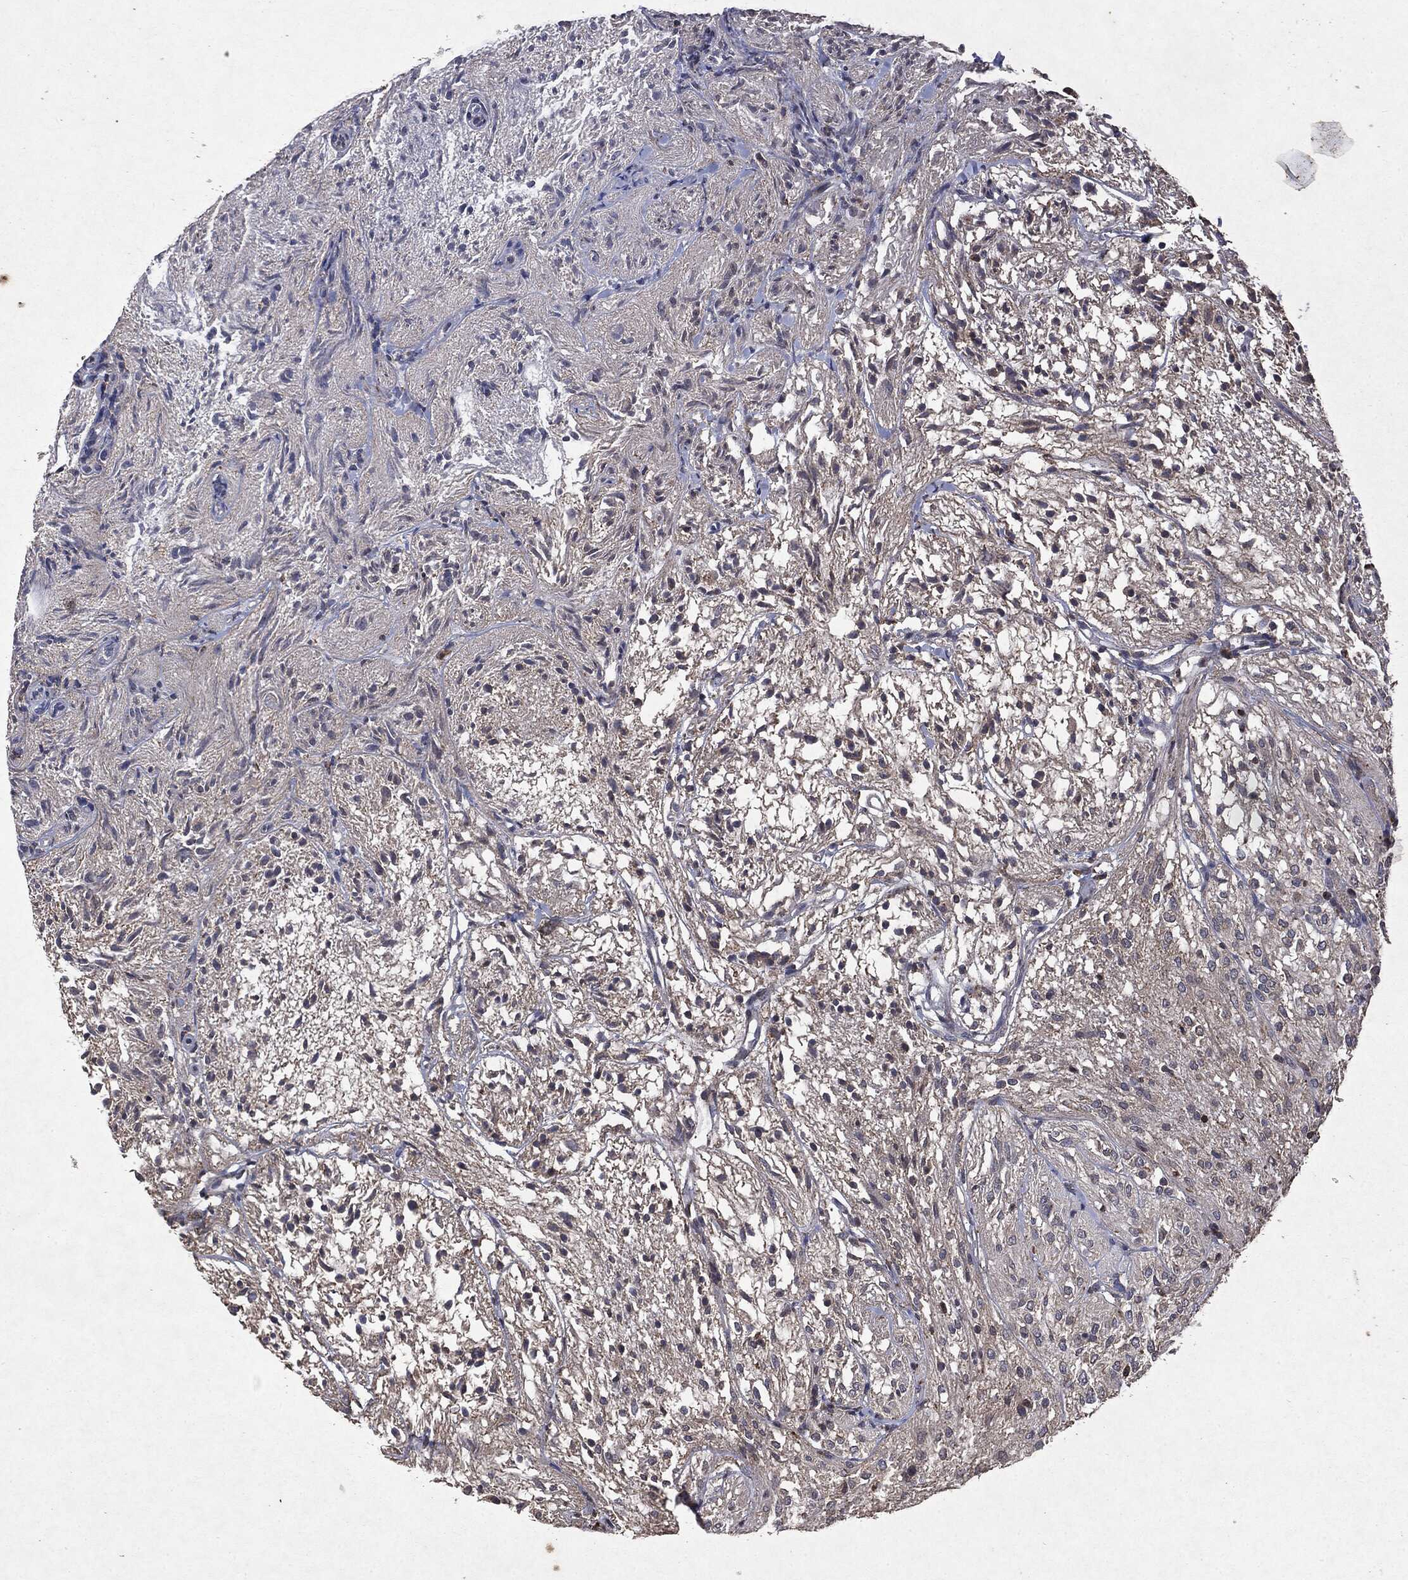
{"staining": {"intensity": "negative", "quantity": "none", "location": "none"}, "tissue": "glioma", "cell_type": "Tumor cells", "image_type": "cancer", "snomed": [{"axis": "morphology", "description": "Glioma, malignant, Low grade"}, {"axis": "topography", "description": "Brain"}], "caption": "A photomicrograph of glioma stained for a protein demonstrates no brown staining in tumor cells.", "gene": "PTEN", "patient": {"sex": "male", "age": 3}}